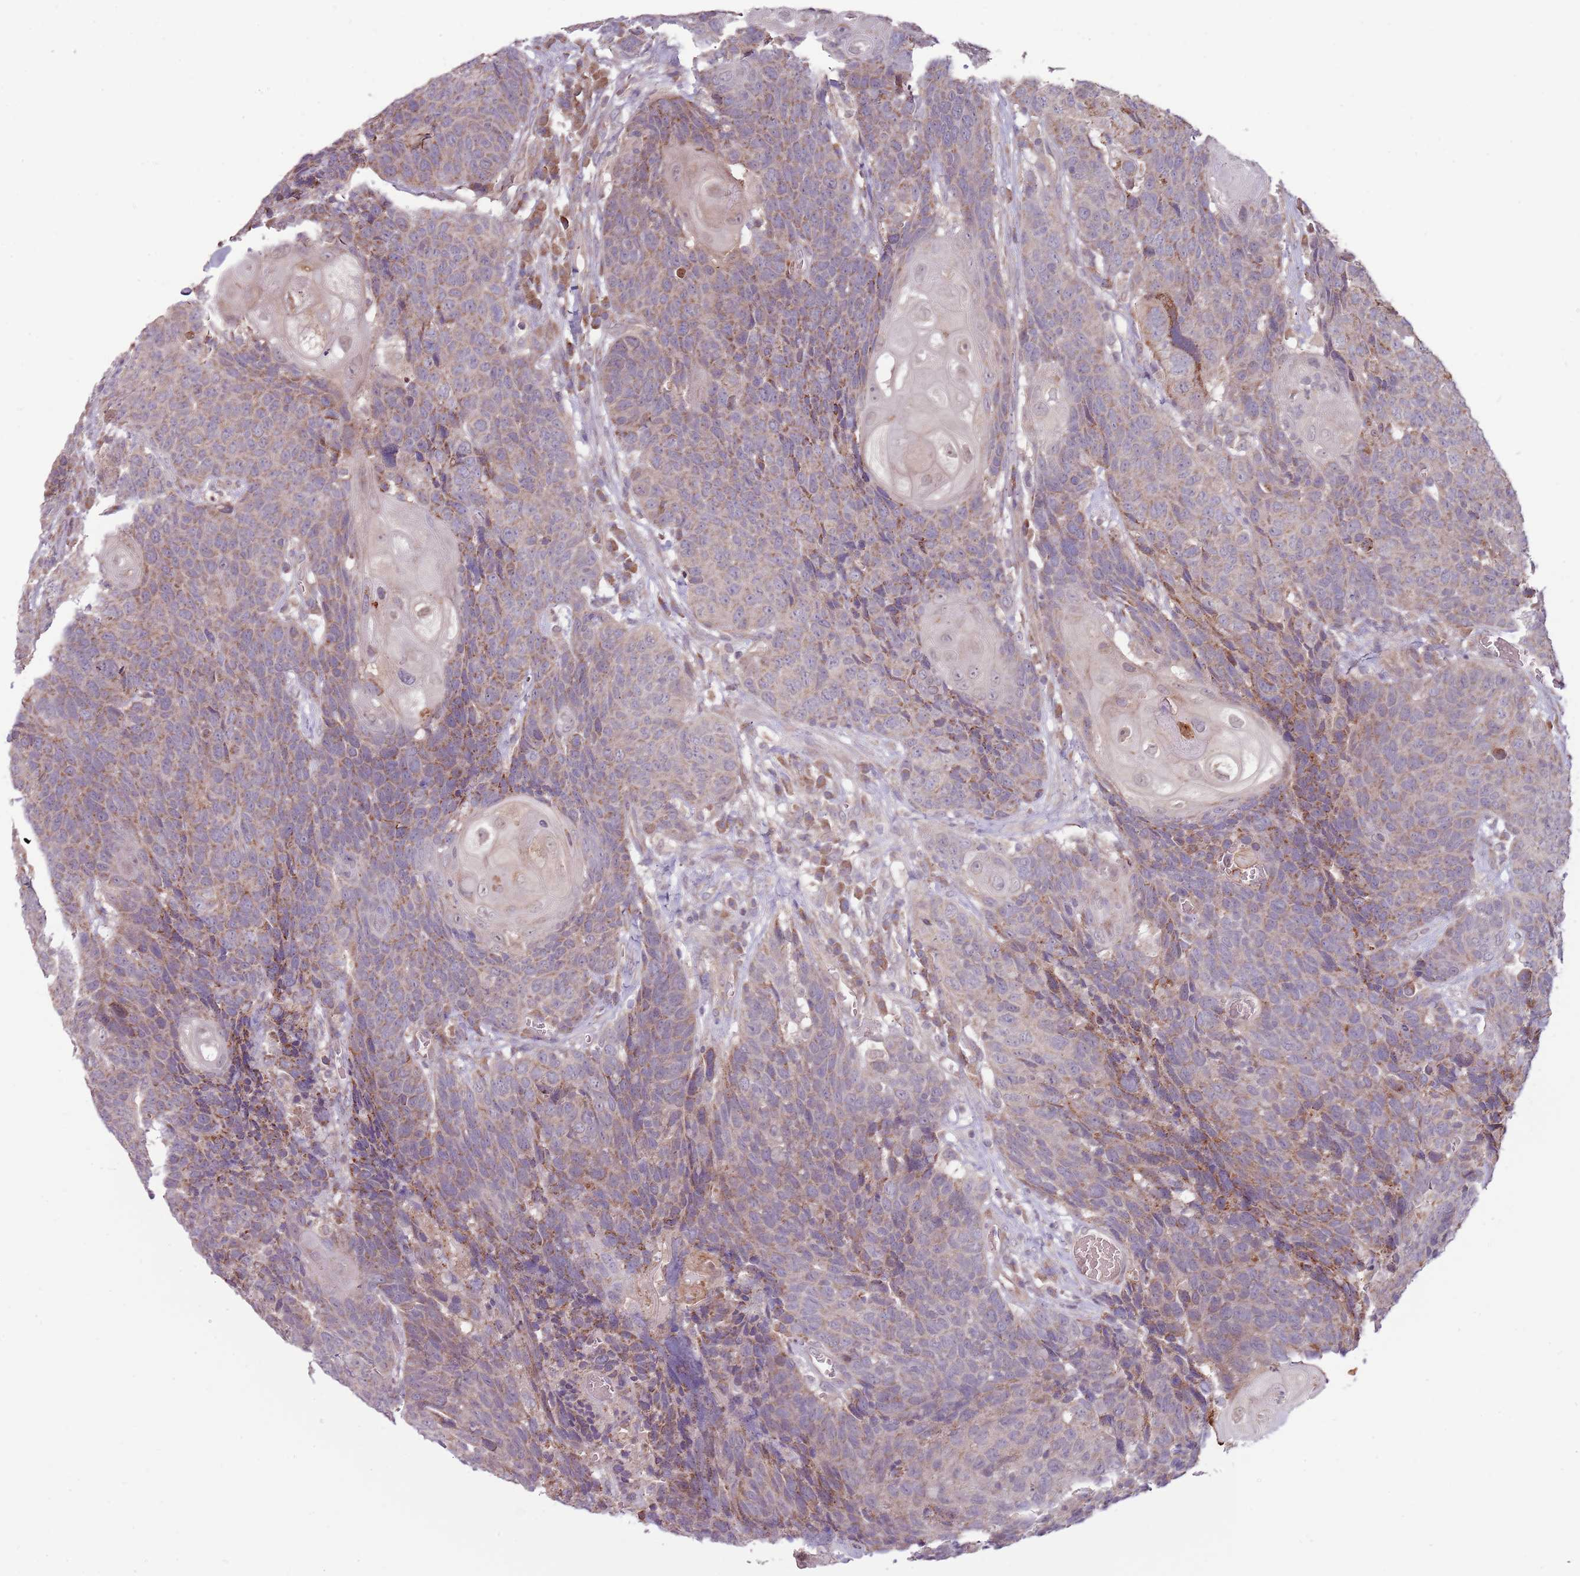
{"staining": {"intensity": "weak", "quantity": "25%-75%", "location": "cytoplasmic/membranous"}, "tissue": "head and neck cancer", "cell_type": "Tumor cells", "image_type": "cancer", "snomed": [{"axis": "morphology", "description": "Squamous cell carcinoma, NOS"}, {"axis": "topography", "description": "Head-Neck"}], "caption": "Squamous cell carcinoma (head and neck) stained for a protein (brown) shows weak cytoplasmic/membranous positive positivity in approximately 25%-75% of tumor cells.", "gene": "RNF181", "patient": {"sex": "male", "age": 66}}